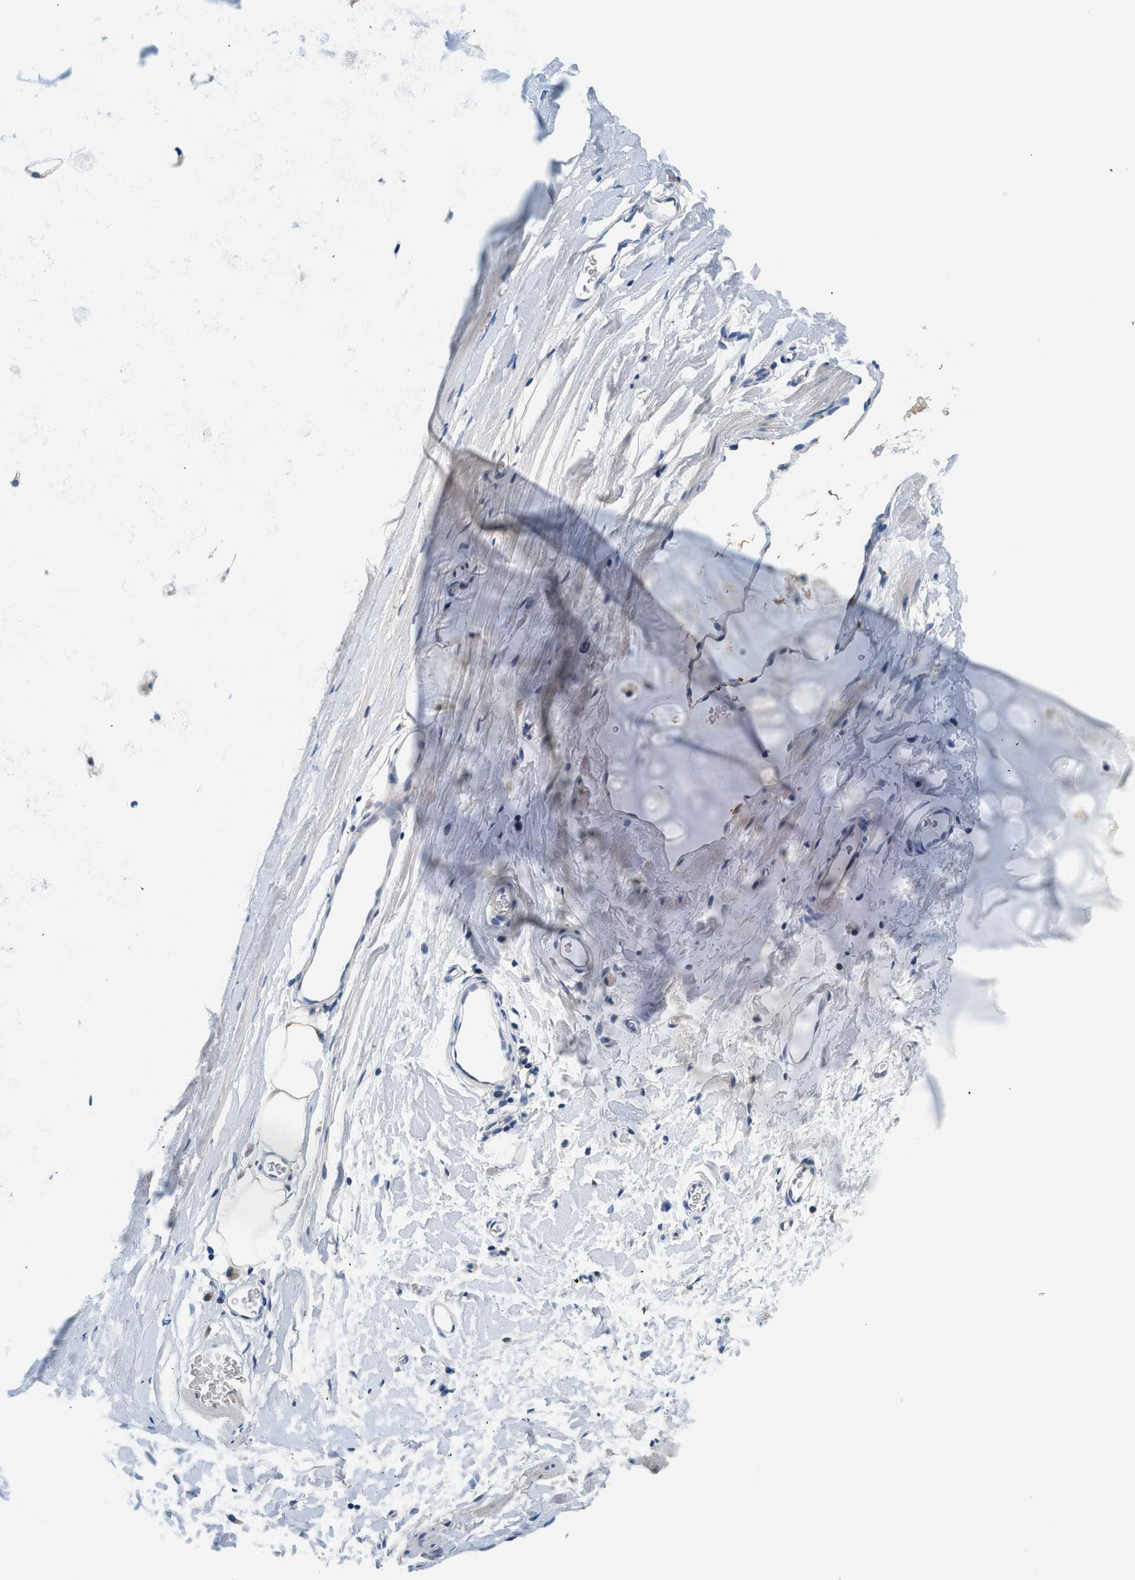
{"staining": {"intensity": "negative", "quantity": "none", "location": "none"}, "tissue": "adipose tissue", "cell_type": "Adipocytes", "image_type": "normal", "snomed": [{"axis": "morphology", "description": "Normal tissue, NOS"}, {"axis": "topography", "description": "Cartilage tissue"}, {"axis": "topography", "description": "Bronchus"}], "caption": "This is an IHC photomicrograph of unremarkable adipose tissue. There is no positivity in adipocytes.", "gene": "SLC35E1", "patient": {"sex": "female", "age": 53}}